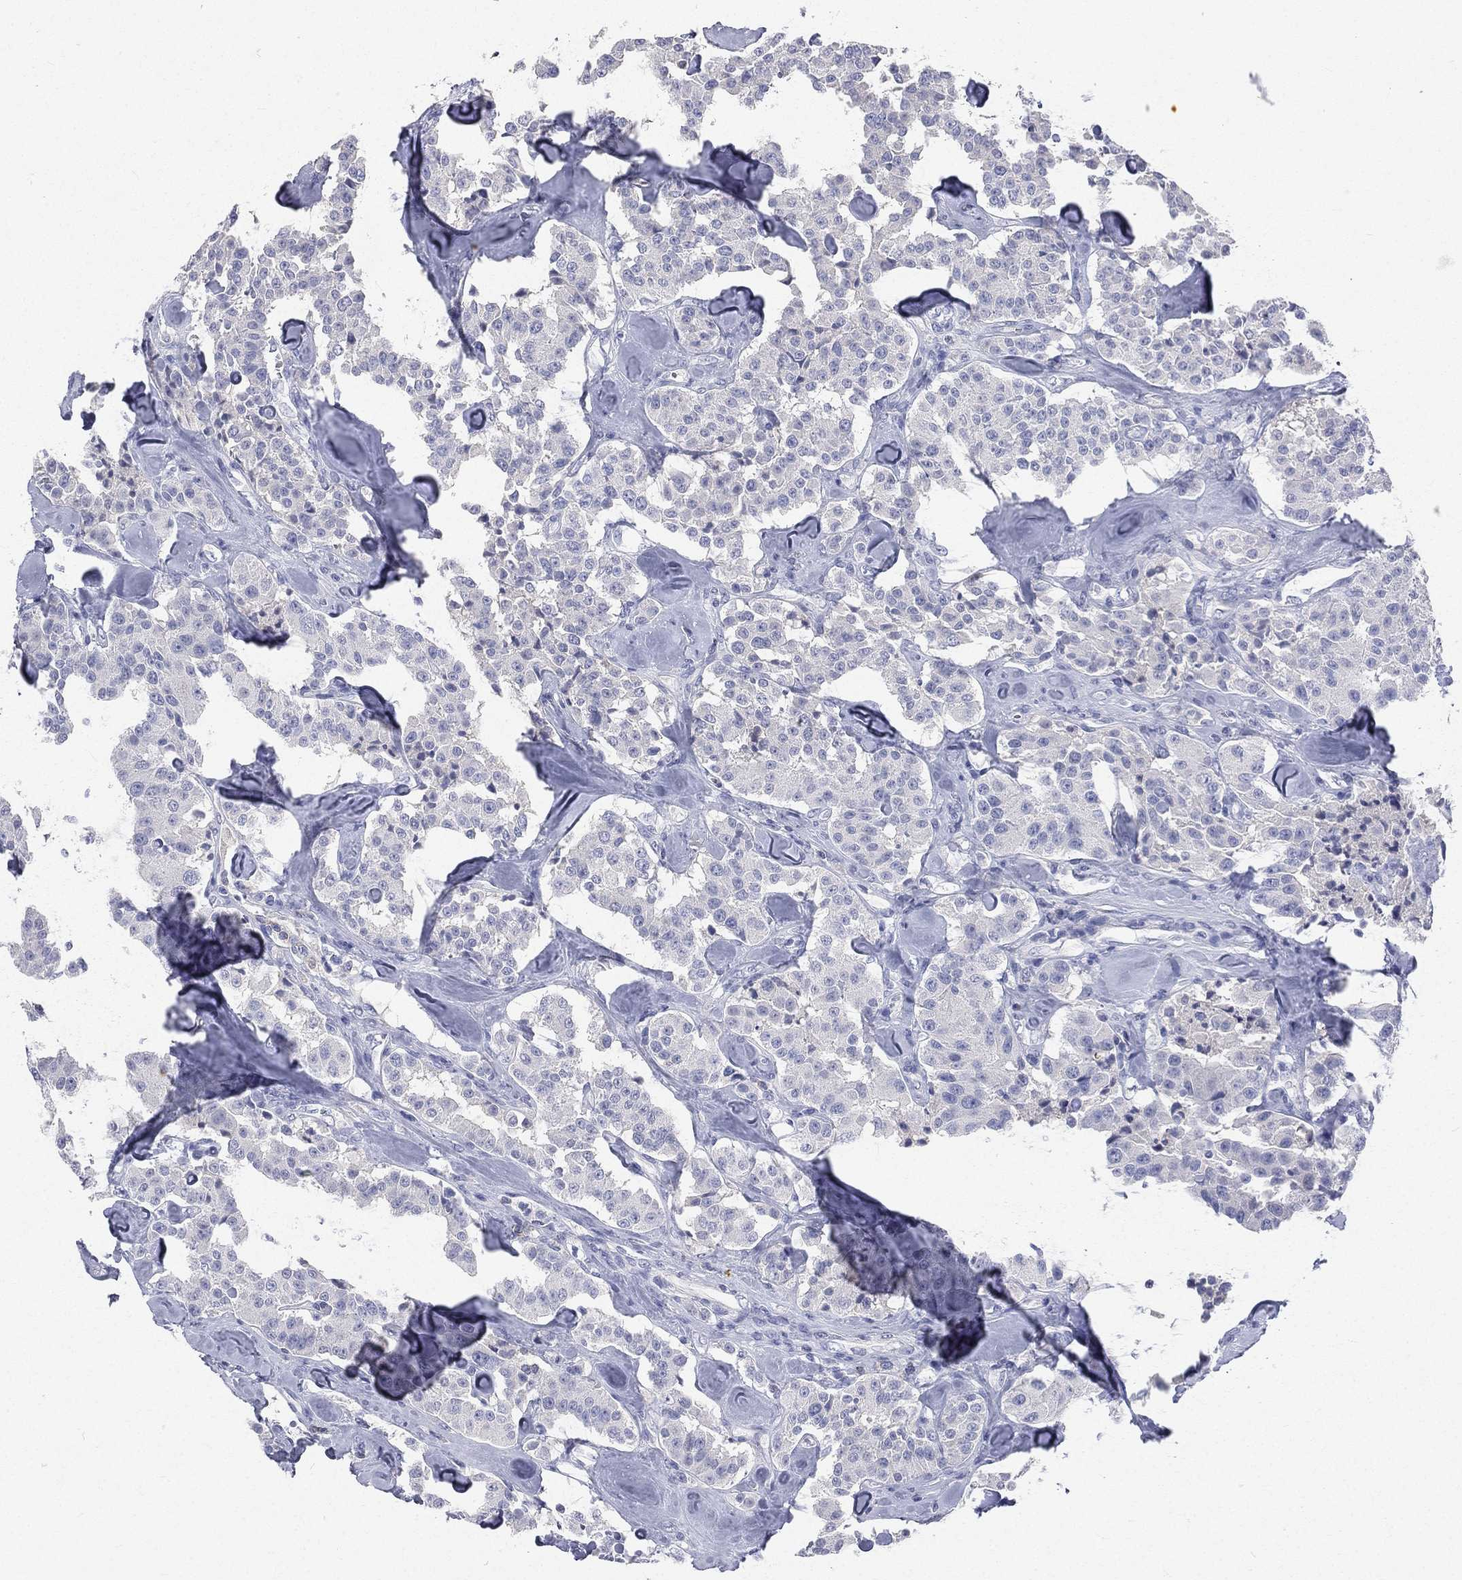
{"staining": {"intensity": "negative", "quantity": "none", "location": "none"}, "tissue": "carcinoid", "cell_type": "Tumor cells", "image_type": "cancer", "snomed": [{"axis": "morphology", "description": "Carcinoid, malignant, NOS"}, {"axis": "topography", "description": "Pancreas"}], "caption": "The immunohistochemistry (IHC) photomicrograph has no significant staining in tumor cells of malignant carcinoid tissue.", "gene": "CD3D", "patient": {"sex": "male", "age": 41}}